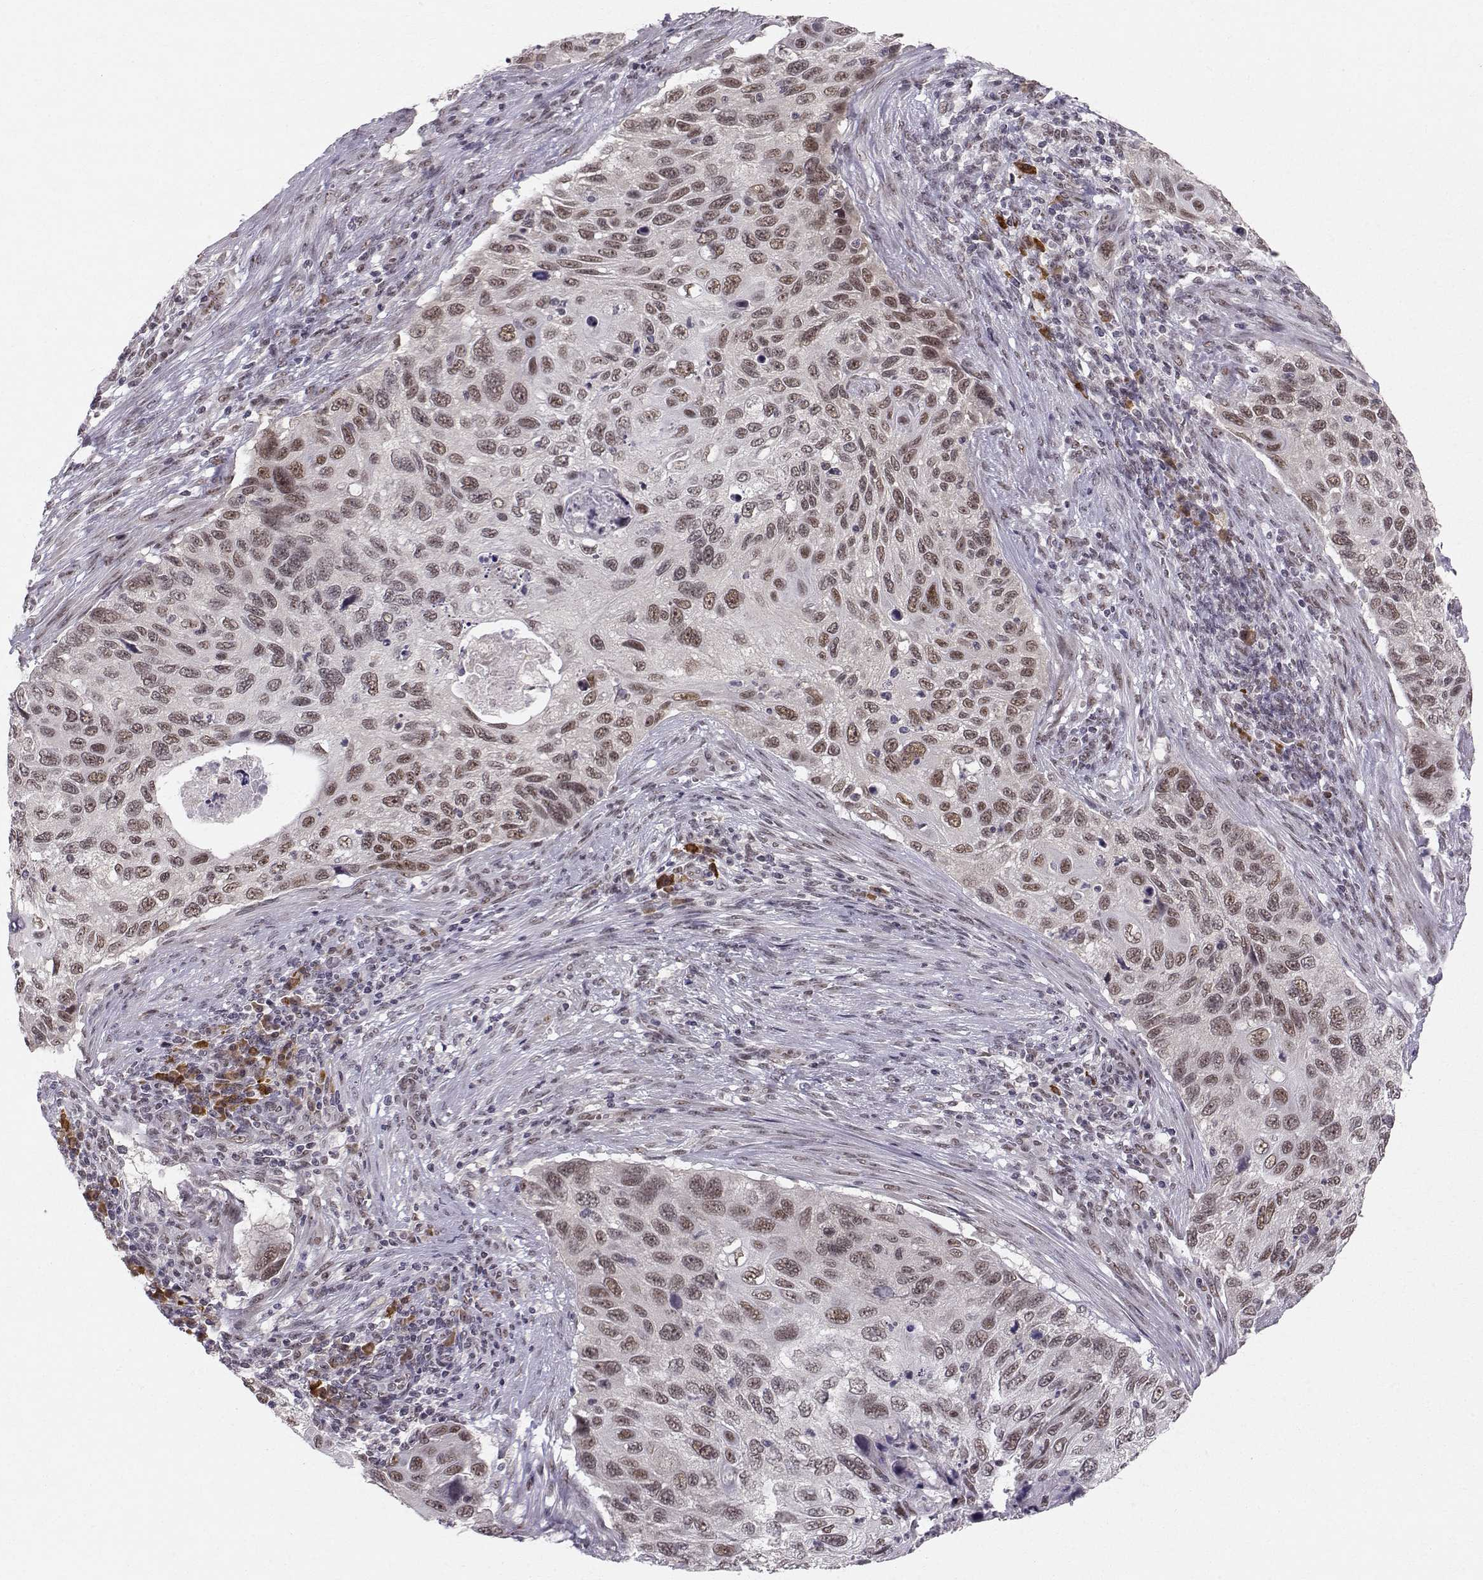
{"staining": {"intensity": "moderate", "quantity": "25%-75%", "location": "nuclear"}, "tissue": "cervical cancer", "cell_type": "Tumor cells", "image_type": "cancer", "snomed": [{"axis": "morphology", "description": "Squamous cell carcinoma, NOS"}, {"axis": "topography", "description": "Cervix"}], "caption": "Cervical cancer tissue shows moderate nuclear staining in about 25%-75% of tumor cells, visualized by immunohistochemistry. (DAB IHC, brown staining for protein, blue staining for nuclei).", "gene": "RPP38", "patient": {"sex": "female", "age": 70}}